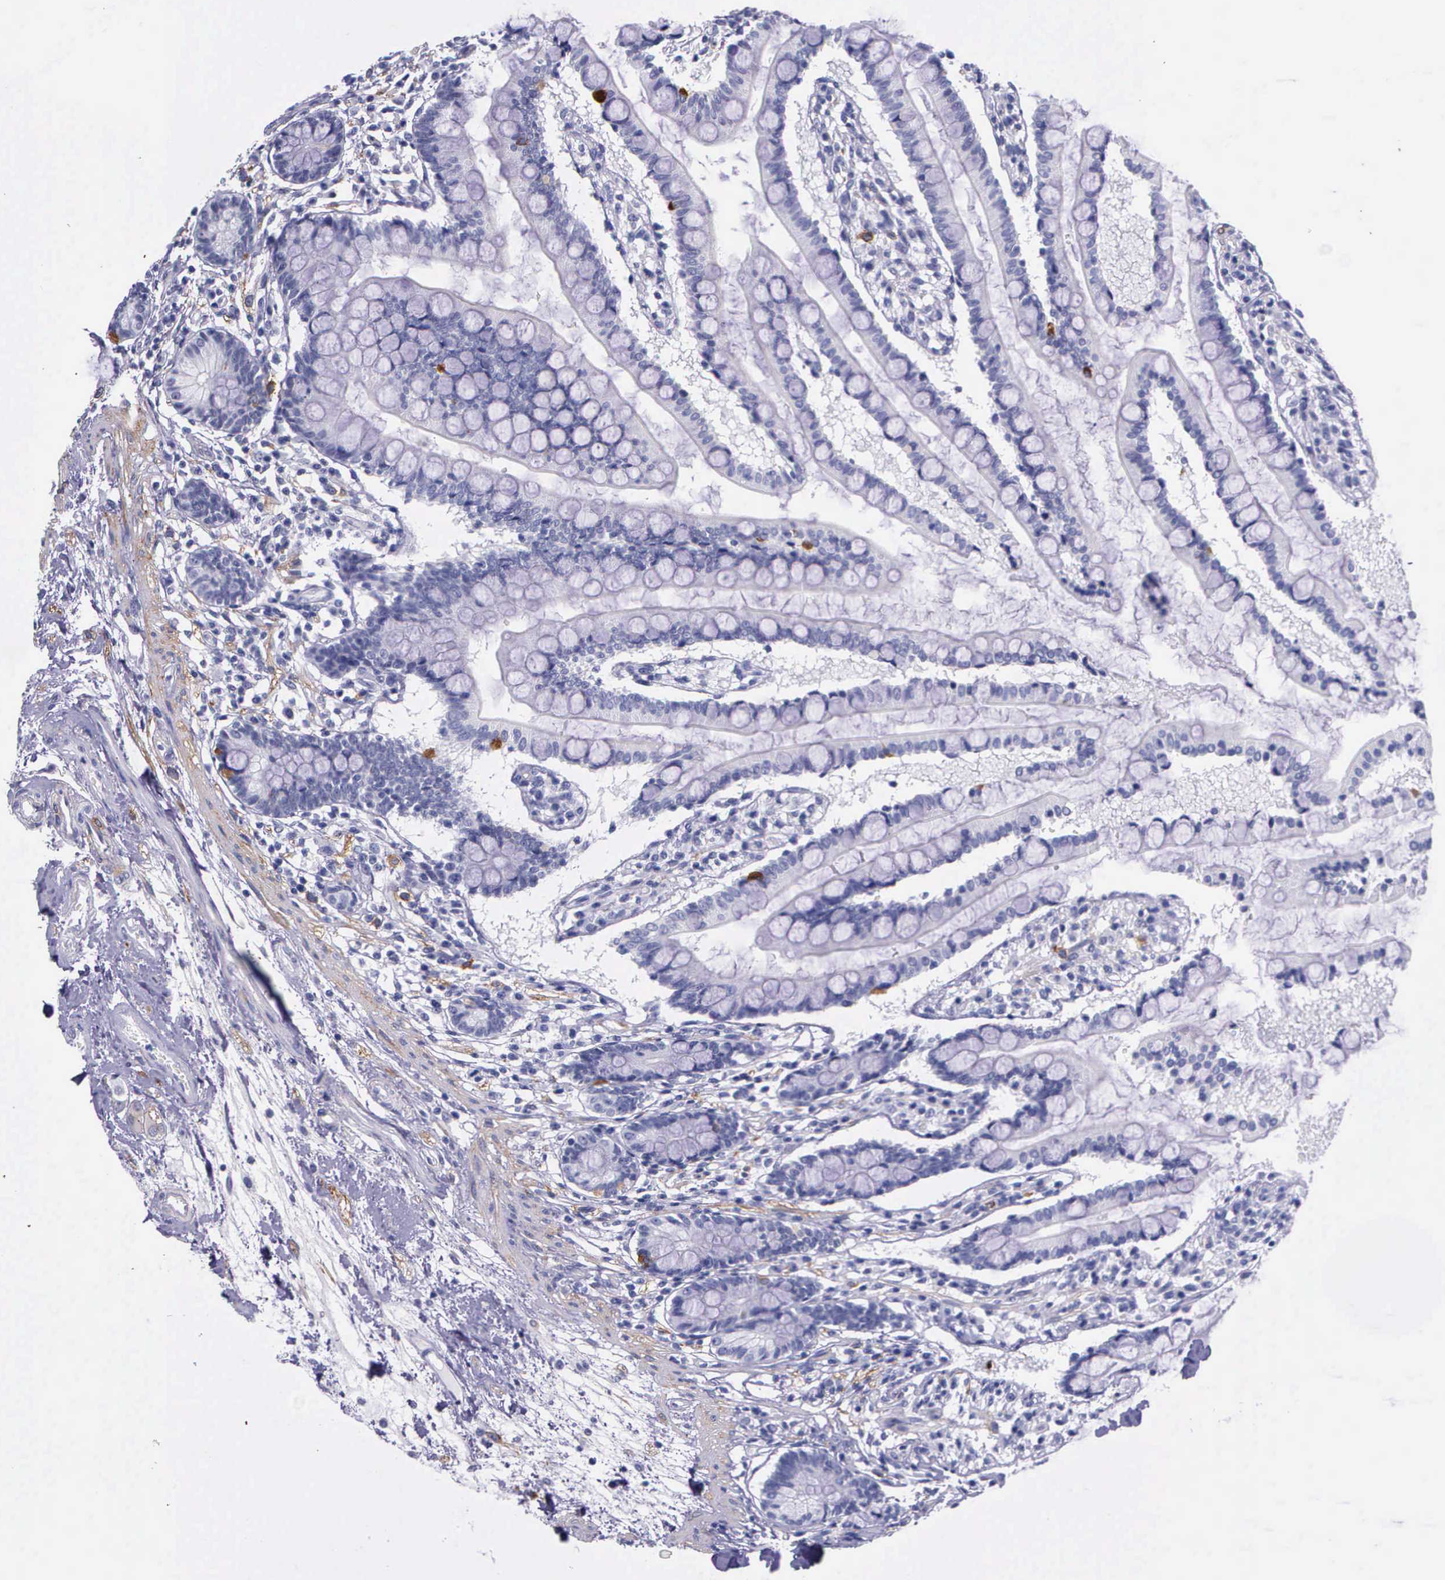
{"staining": {"intensity": "negative", "quantity": "none", "location": "none"}, "tissue": "small intestine", "cell_type": "Glandular cells", "image_type": "normal", "snomed": [{"axis": "morphology", "description": "Normal tissue, NOS"}, {"axis": "topography", "description": "Small intestine"}], "caption": "Immunohistochemistry of benign human small intestine exhibits no expression in glandular cells. (DAB (3,3'-diaminobenzidine) immunohistochemistry (IHC) with hematoxylin counter stain).", "gene": "AHNAK2", "patient": {"sex": "female", "age": 51}}